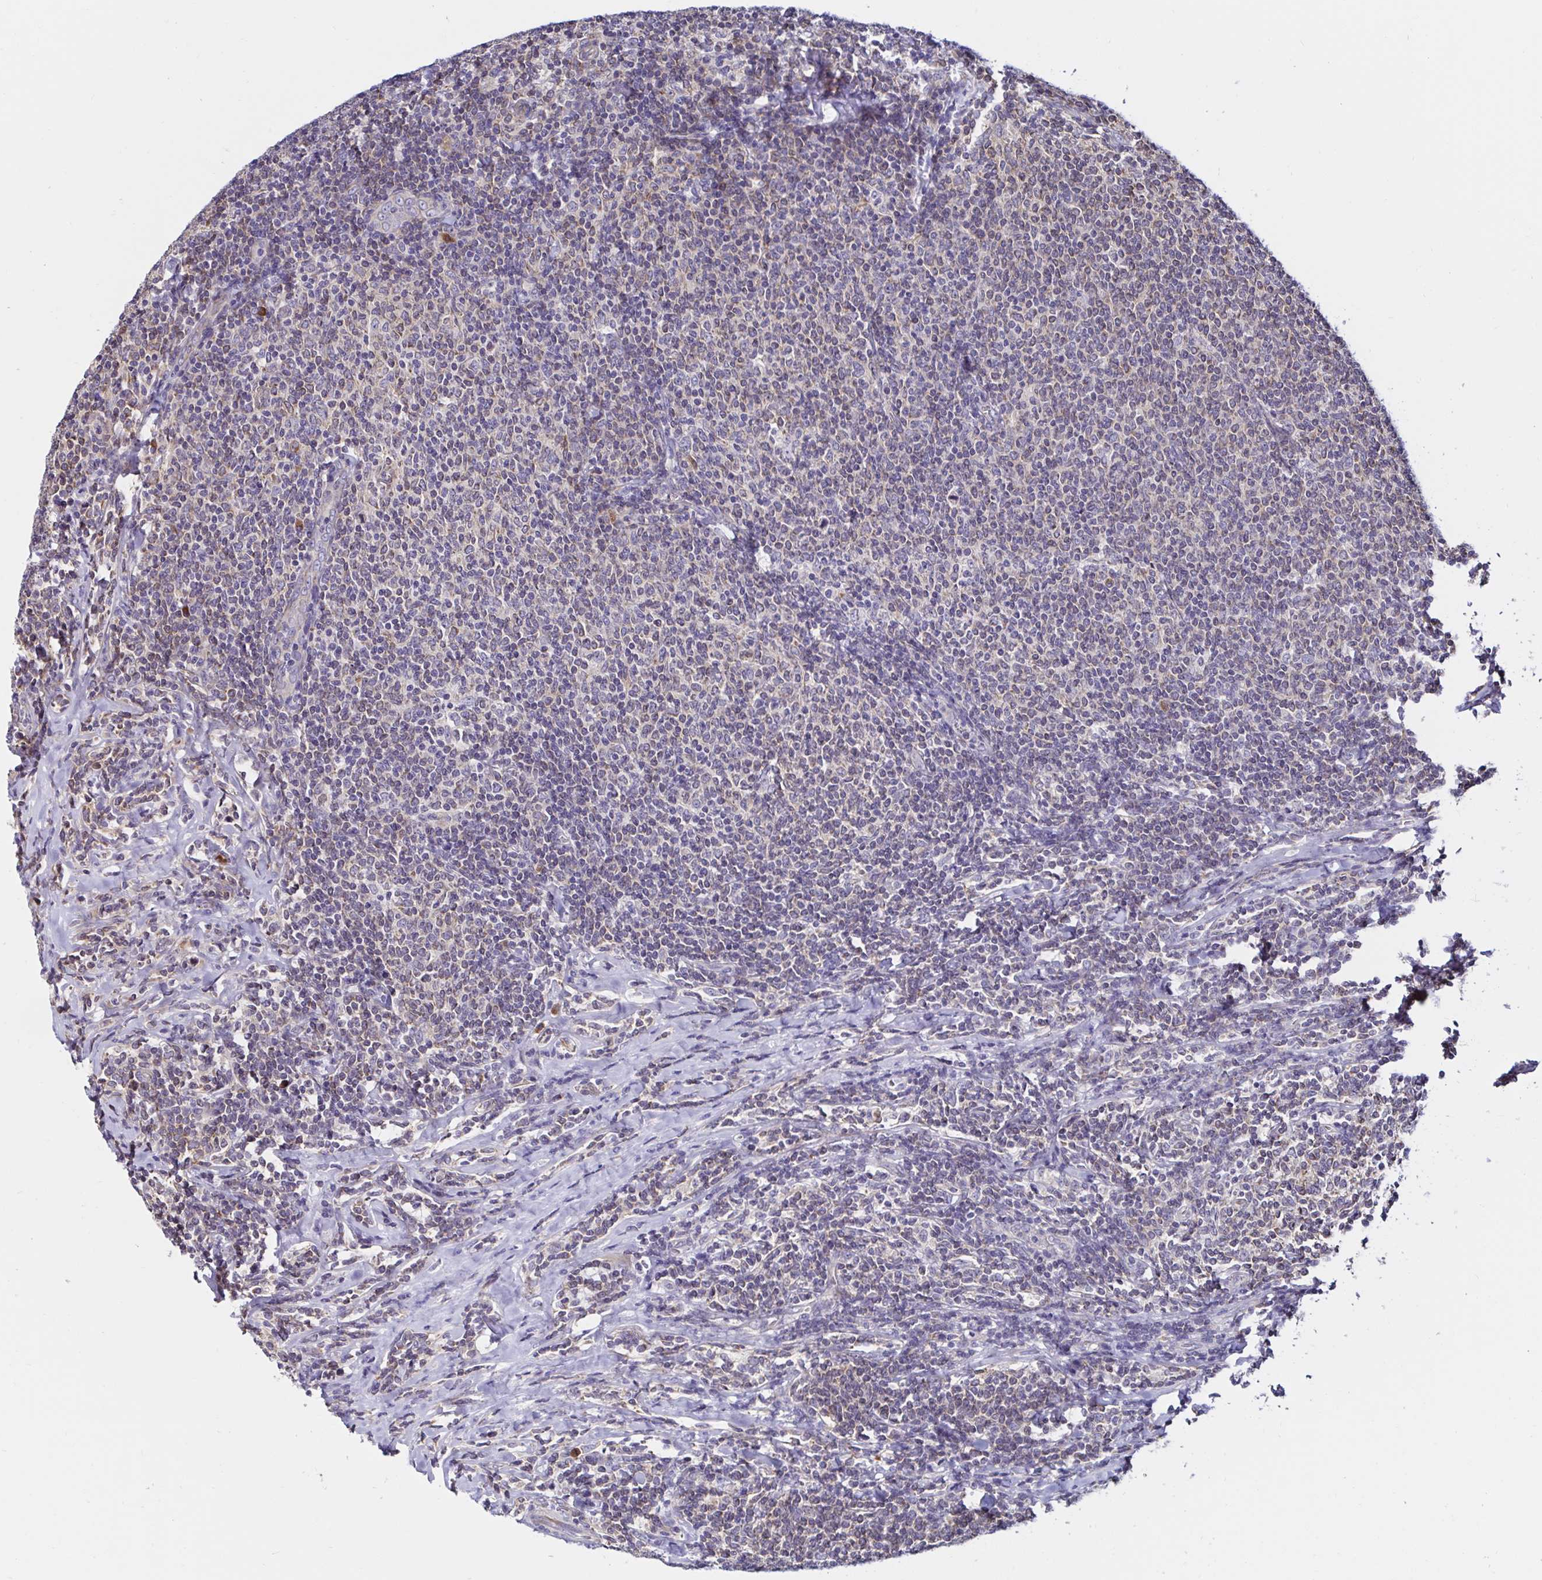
{"staining": {"intensity": "weak", "quantity": "<25%", "location": "cytoplasmic/membranous"}, "tissue": "lymphoma", "cell_type": "Tumor cells", "image_type": "cancer", "snomed": [{"axis": "morphology", "description": "Malignant lymphoma, non-Hodgkin's type, Low grade"}, {"axis": "topography", "description": "Lymph node"}], "caption": "DAB immunohistochemical staining of low-grade malignant lymphoma, non-Hodgkin's type shows no significant positivity in tumor cells.", "gene": "VSIG2", "patient": {"sex": "male", "age": 52}}